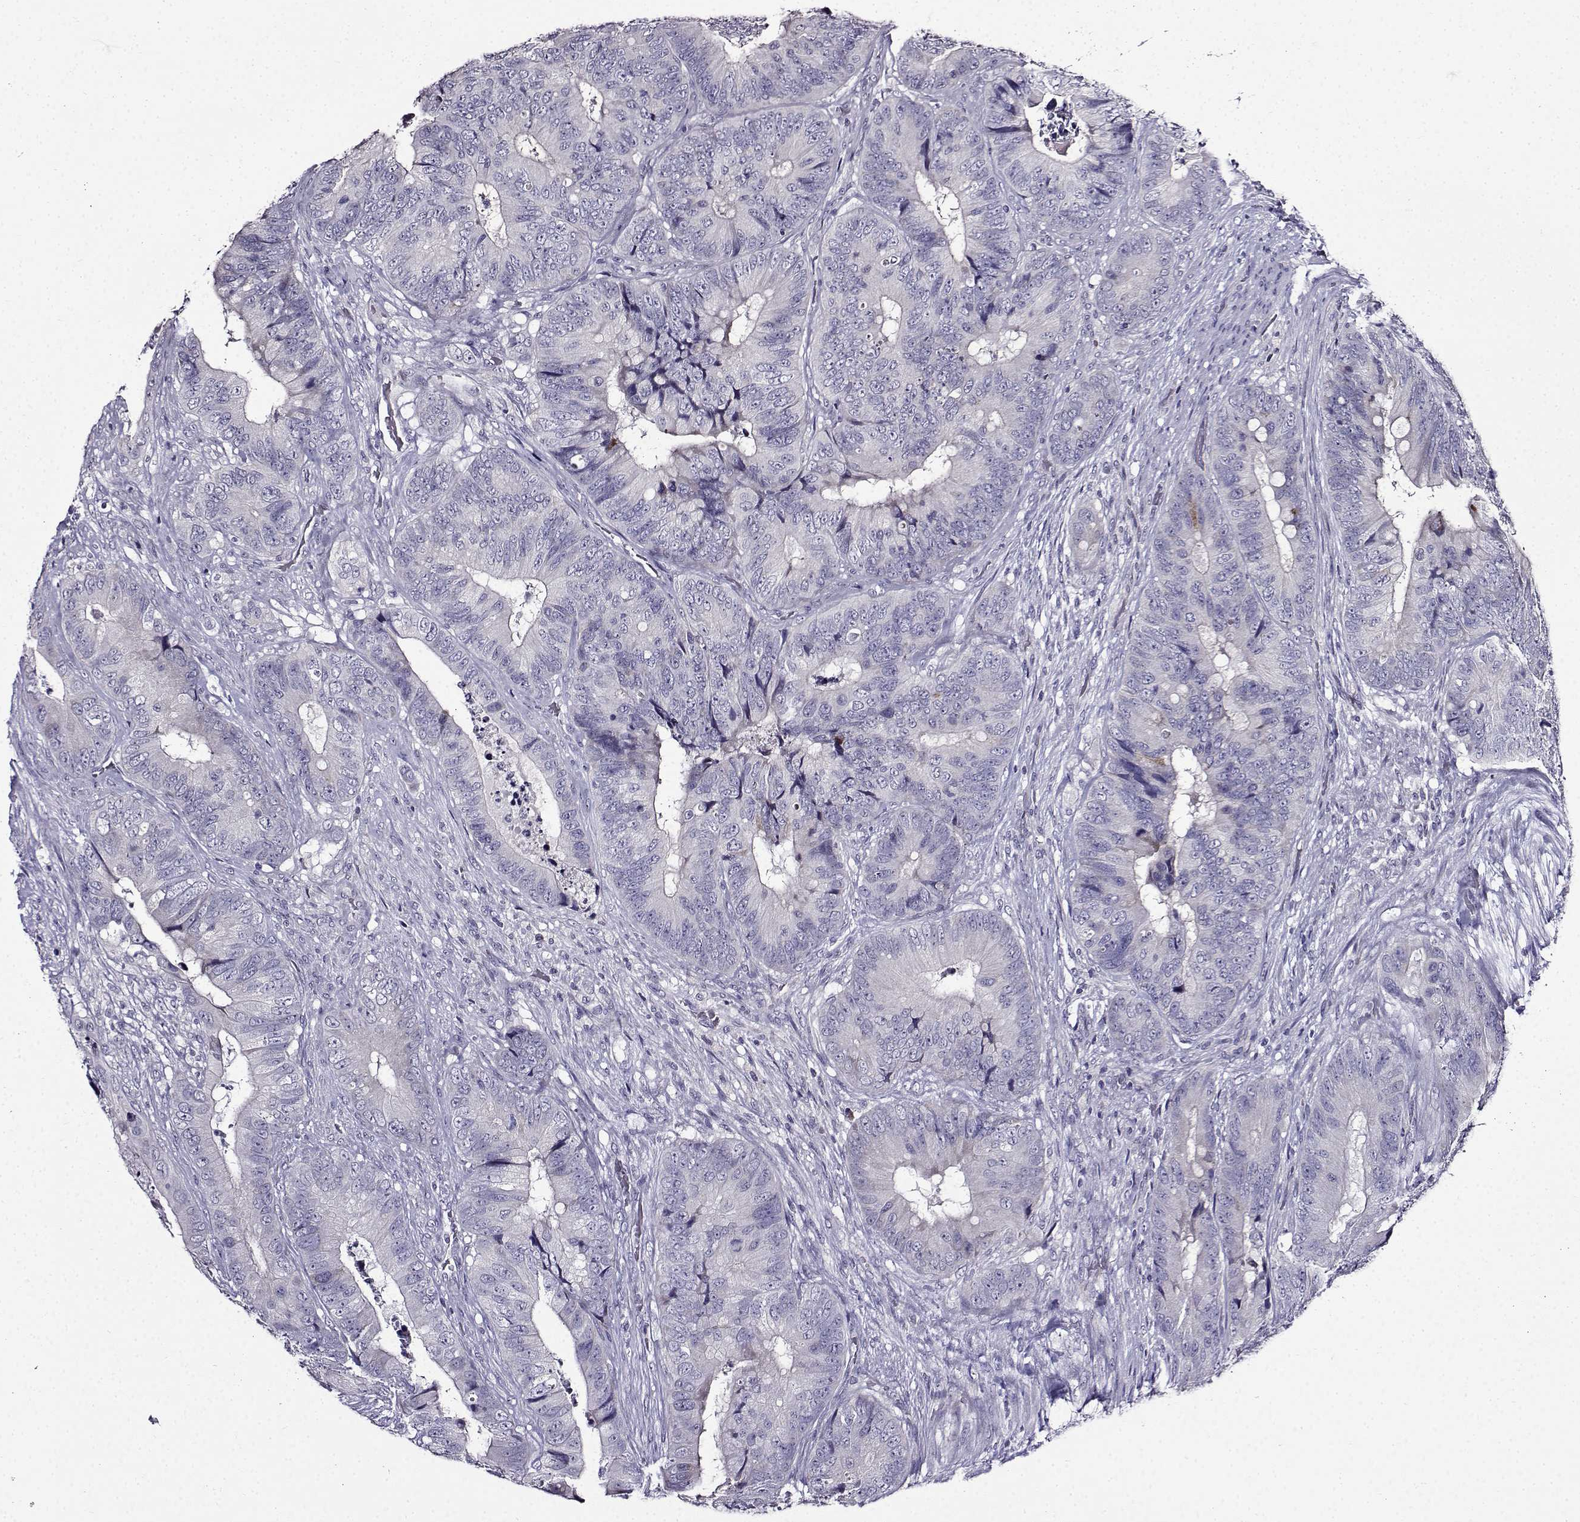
{"staining": {"intensity": "negative", "quantity": "none", "location": "none"}, "tissue": "colorectal cancer", "cell_type": "Tumor cells", "image_type": "cancer", "snomed": [{"axis": "morphology", "description": "Adenocarcinoma, NOS"}, {"axis": "topography", "description": "Colon"}], "caption": "Tumor cells are negative for brown protein staining in colorectal adenocarcinoma.", "gene": "TMEM266", "patient": {"sex": "male", "age": 84}}